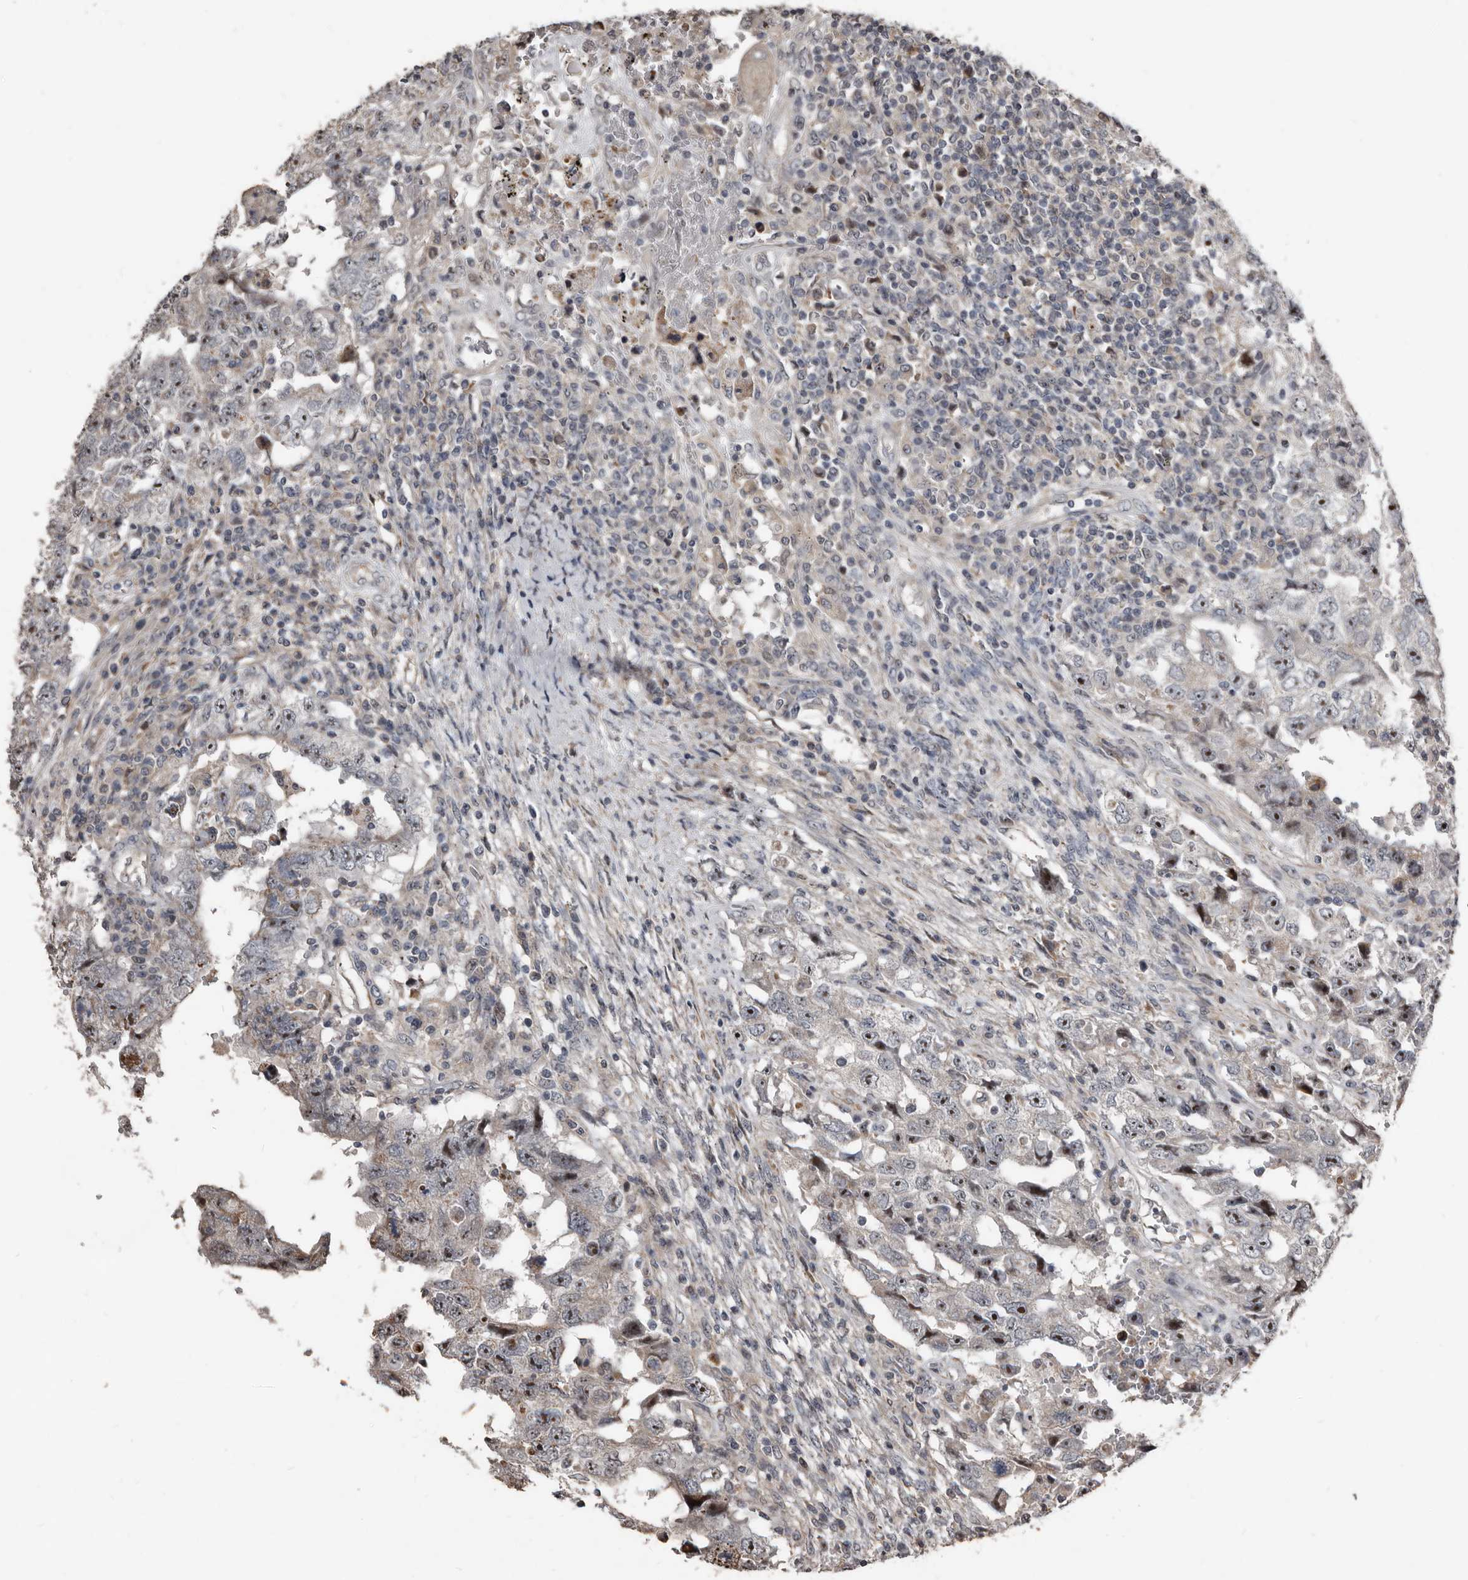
{"staining": {"intensity": "weak", "quantity": "<25%", "location": "nuclear"}, "tissue": "testis cancer", "cell_type": "Tumor cells", "image_type": "cancer", "snomed": [{"axis": "morphology", "description": "Carcinoma, Embryonal, NOS"}, {"axis": "topography", "description": "Testis"}], "caption": "A high-resolution photomicrograph shows immunohistochemistry (IHC) staining of testis cancer, which exhibits no significant expression in tumor cells.", "gene": "DHPS", "patient": {"sex": "male", "age": 26}}